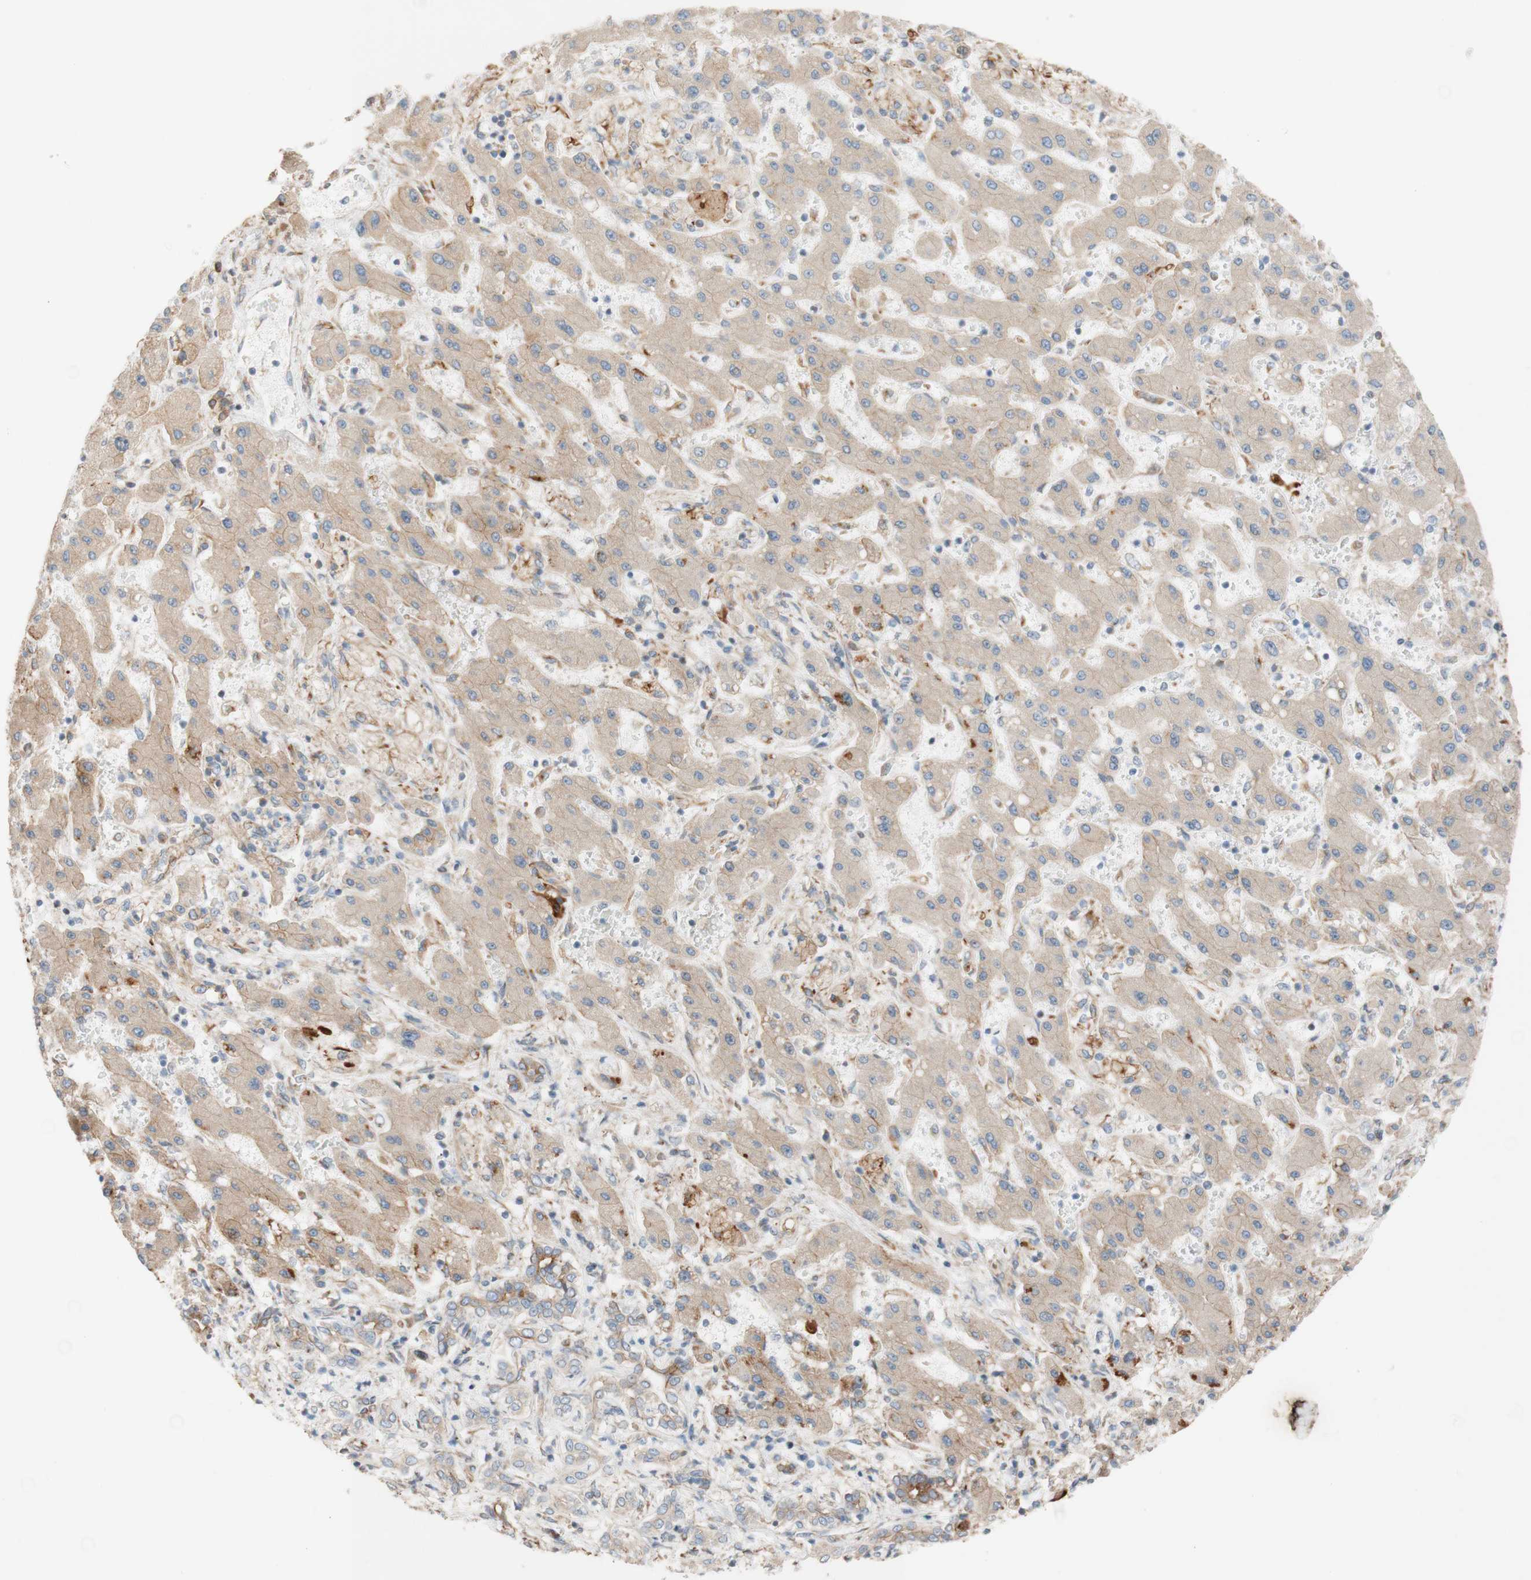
{"staining": {"intensity": "weak", "quantity": ">75%", "location": "cytoplasmic/membranous"}, "tissue": "liver cancer", "cell_type": "Tumor cells", "image_type": "cancer", "snomed": [{"axis": "morphology", "description": "Cholangiocarcinoma"}, {"axis": "topography", "description": "Liver"}], "caption": "Protein expression analysis of cholangiocarcinoma (liver) demonstrates weak cytoplasmic/membranous positivity in approximately >75% of tumor cells.", "gene": "C1orf43", "patient": {"sex": "male", "age": 50}}